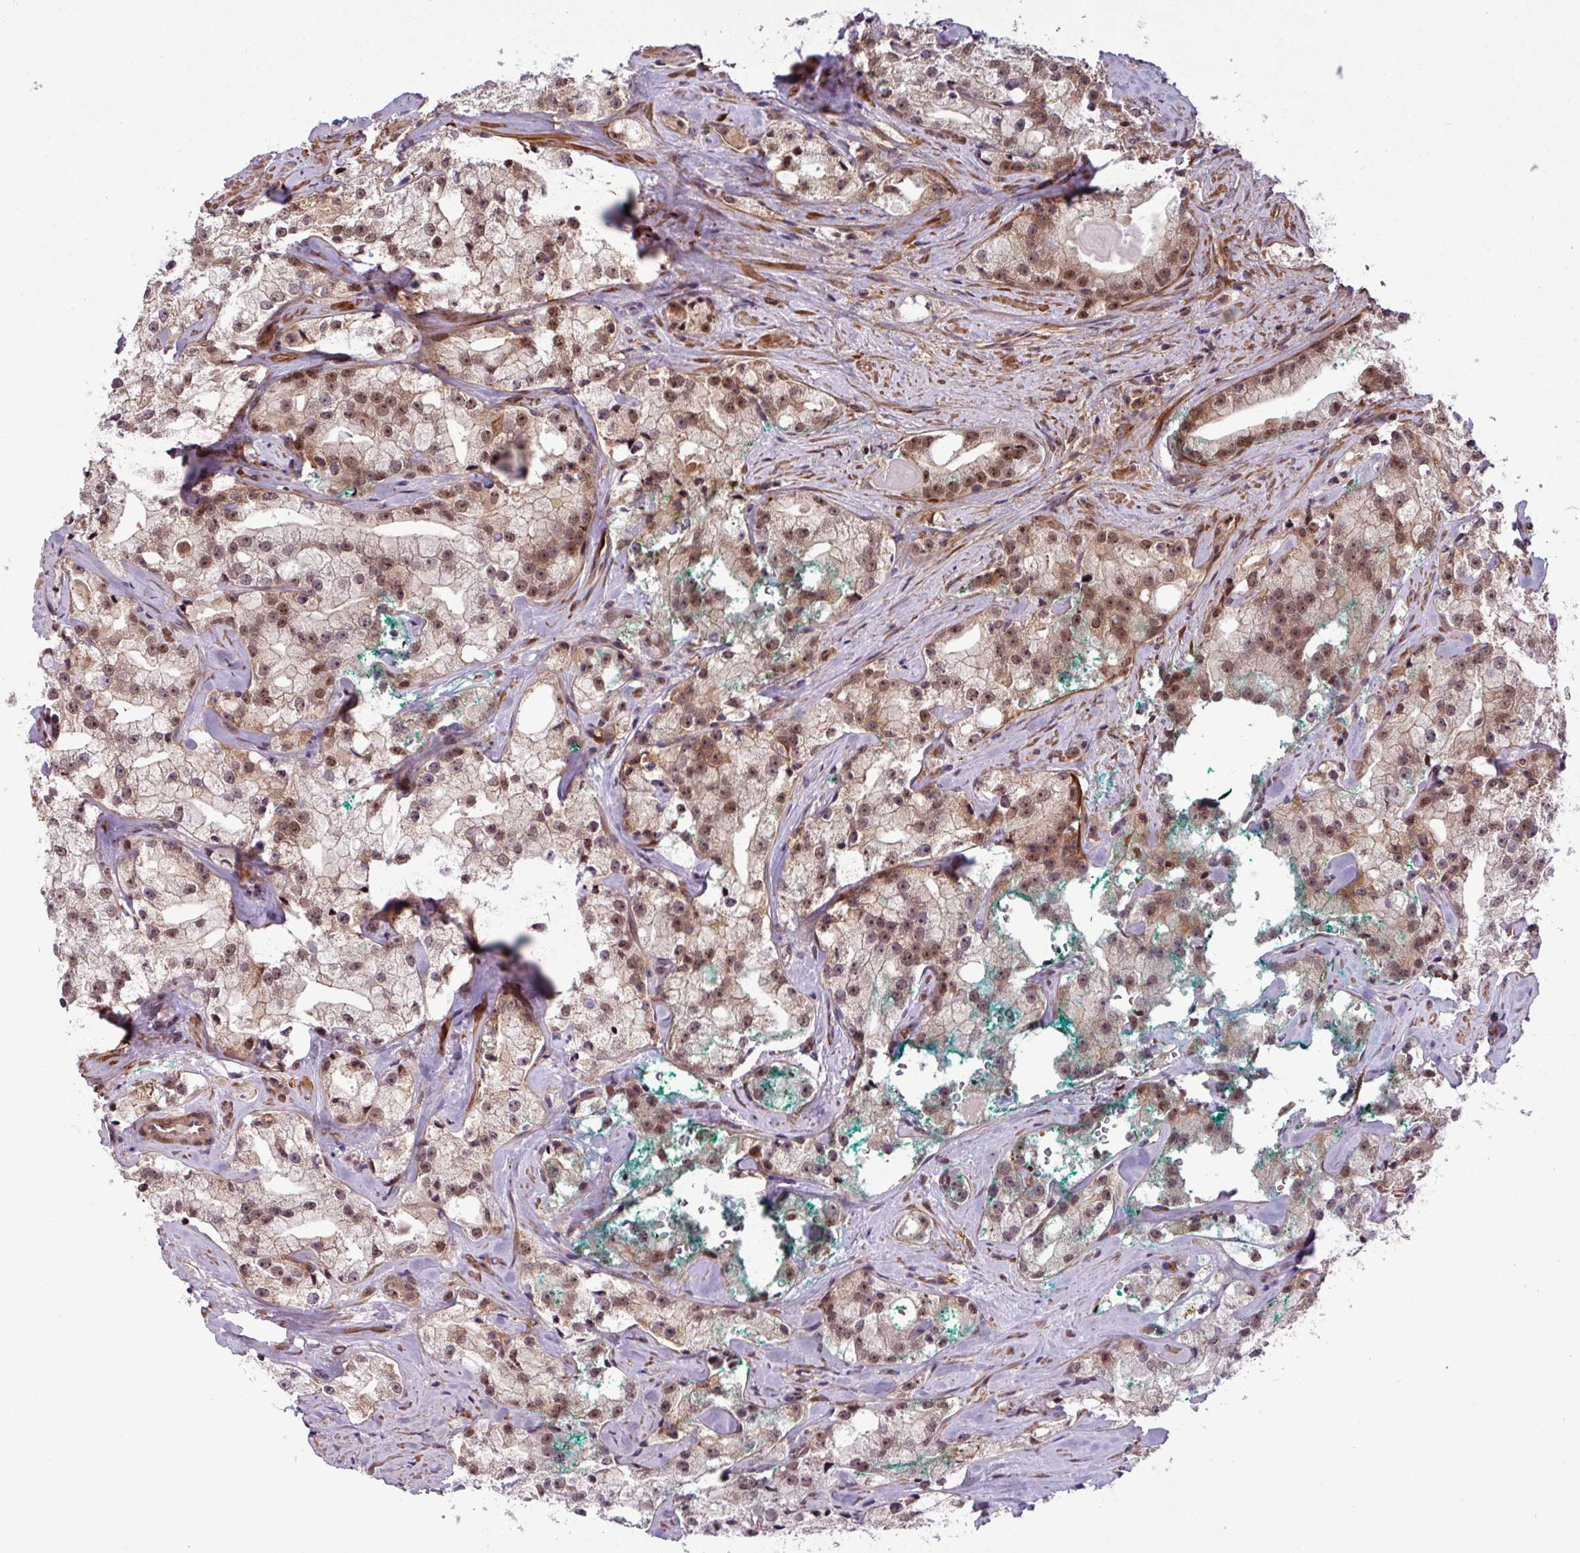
{"staining": {"intensity": "moderate", "quantity": ">75%", "location": "cytoplasmic/membranous,nuclear"}, "tissue": "prostate cancer", "cell_type": "Tumor cells", "image_type": "cancer", "snomed": [{"axis": "morphology", "description": "Adenocarcinoma, High grade"}, {"axis": "topography", "description": "Prostate"}], "caption": "This histopathology image shows IHC staining of prostate cancer (high-grade adenocarcinoma), with medium moderate cytoplasmic/membranous and nuclear staining in approximately >75% of tumor cells.", "gene": "C7orf50", "patient": {"sex": "male", "age": 64}}